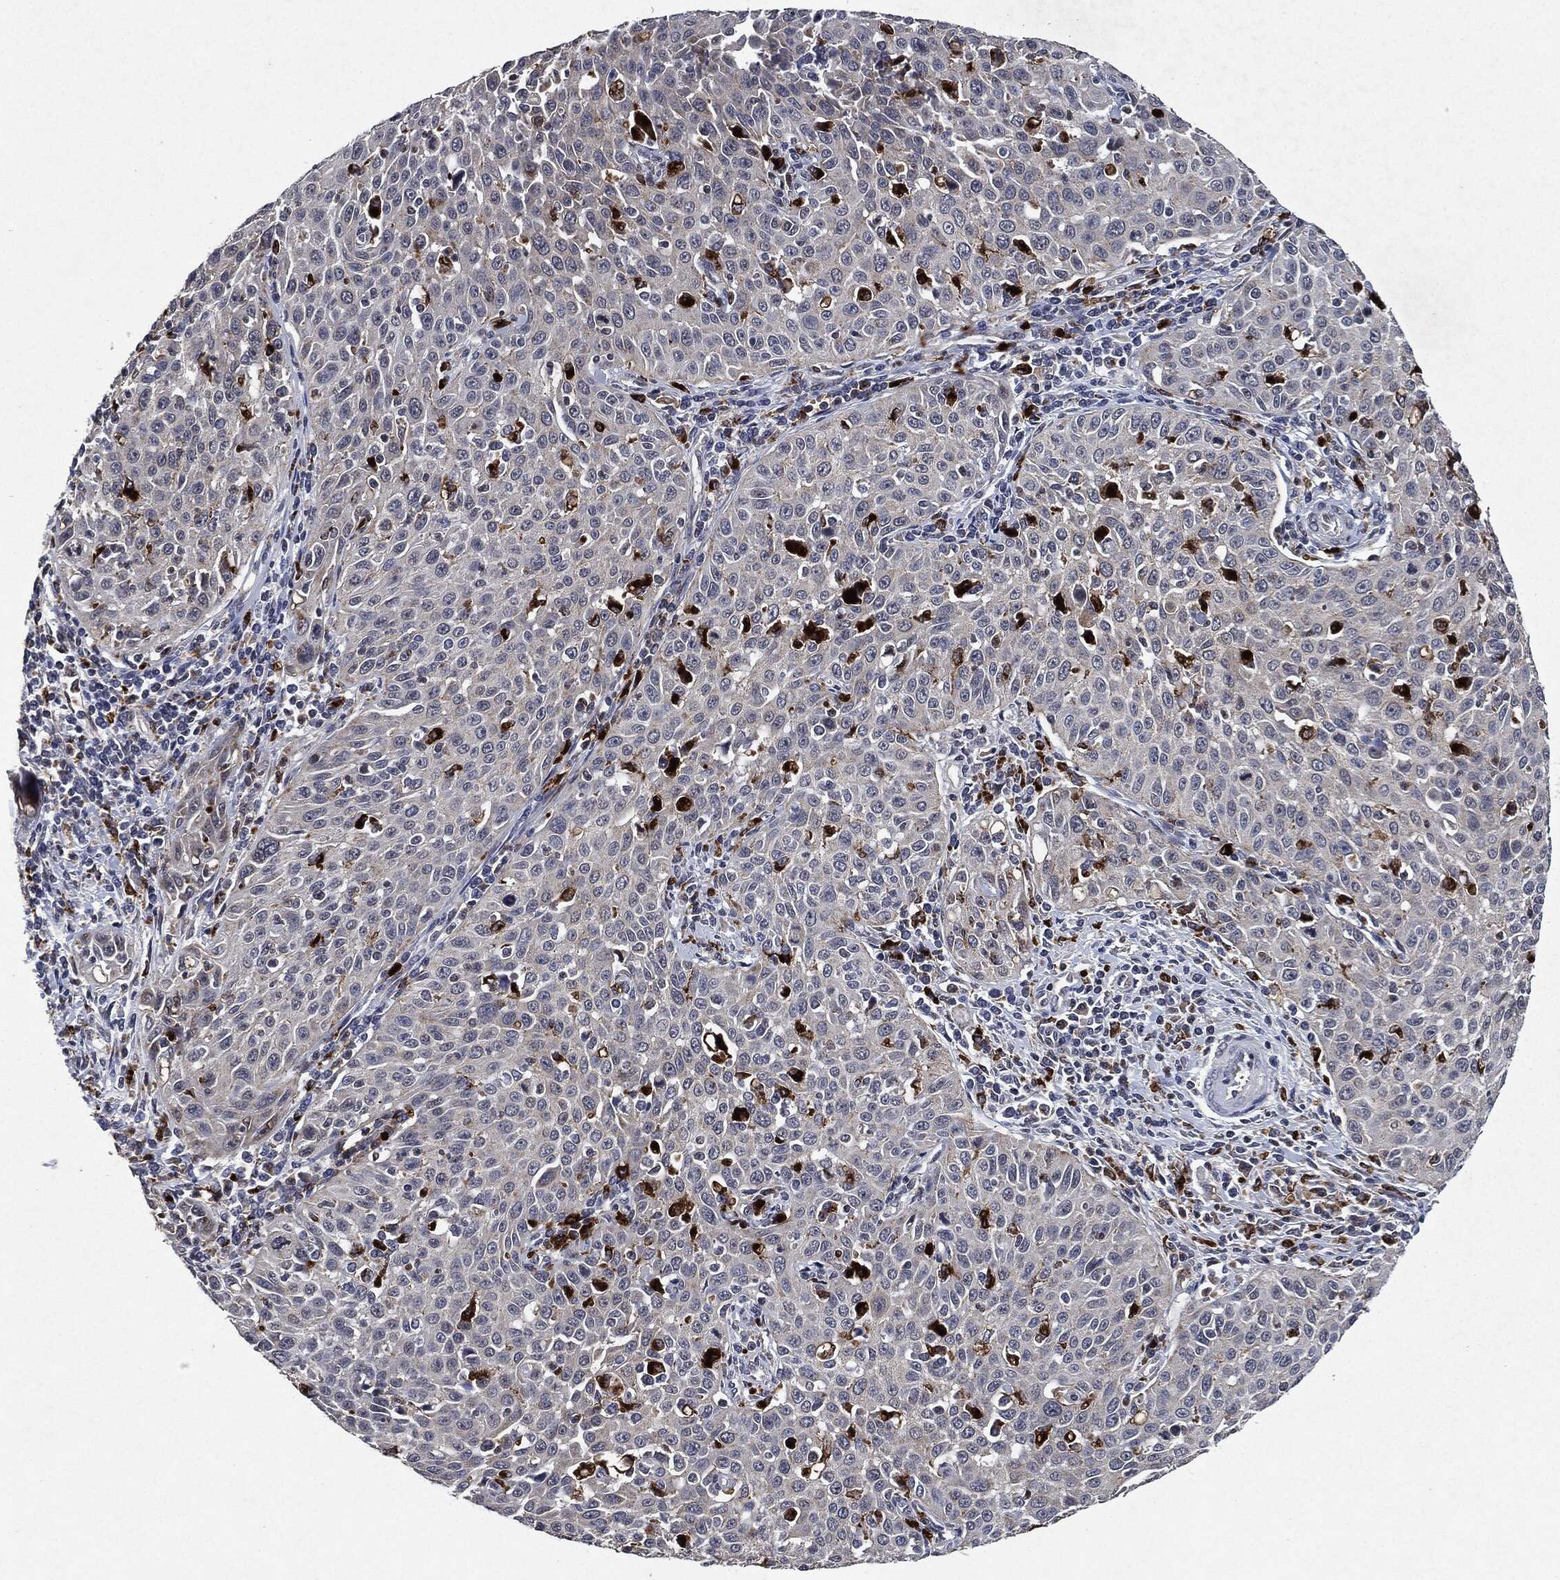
{"staining": {"intensity": "negative", "quantity": "none", "location": "none"}, "tissue": "cervical cancer", "cell_type": "Tumor cells", "image_type": "cancer", "snomed": [{"axis": "morphology", "description": "Squamous cell carcinoma, NOS"}, {"axis": "topography", "description": "Cervix"}], "caption": "Tumor cells show no significant protein staining in cervical cancer (squamous cell carcinoma).", "gene": "SLC31A2", "patient": {"sex": "female", "age": 26}}